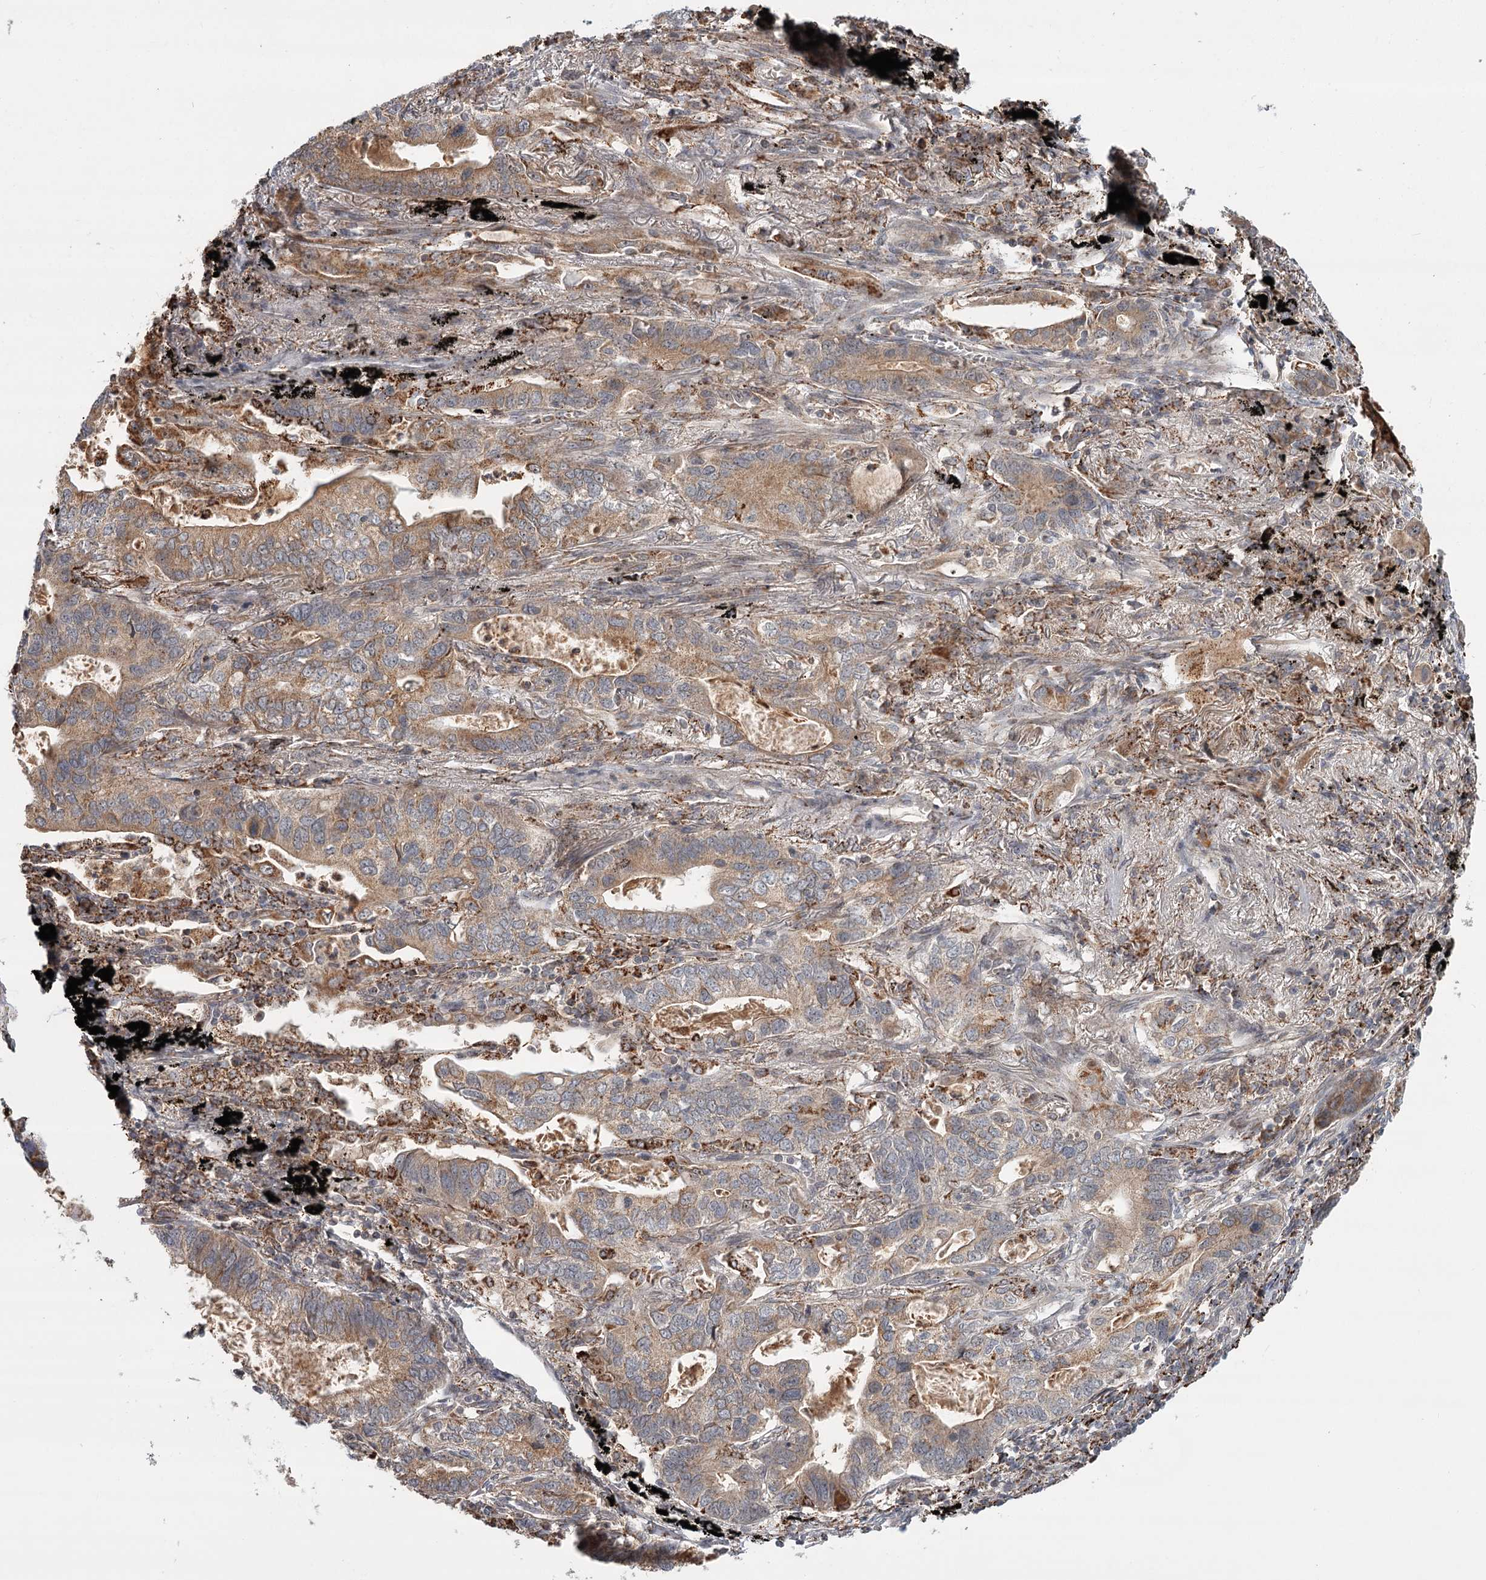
{"staining": {"intensity": "moderate", "quantity": "25%-75%", "location": "cytoplasmic/membranous"}, "tissue": "lung cancer", "cell_type": "Tumor cells", "image_type": "cancer", "snomed": [{"axis": "morphology", "description": "Adenocarcinoma, NOS"}, {"axis": "topography", "description": "Lung"}], "caption": "High-magnification brightfield microscopy of lung adenocarcinoma stained with DAB (3,3'-diaminobenzidine) (brown) and counterstained with hematoxylin (blue). tumor cells exhibit moderate cytoplasmic/membranous expression is seen in approximately25%-75% of cells.", "gene": "CDC123", "patient": {"sex": "male", "age": 67}}